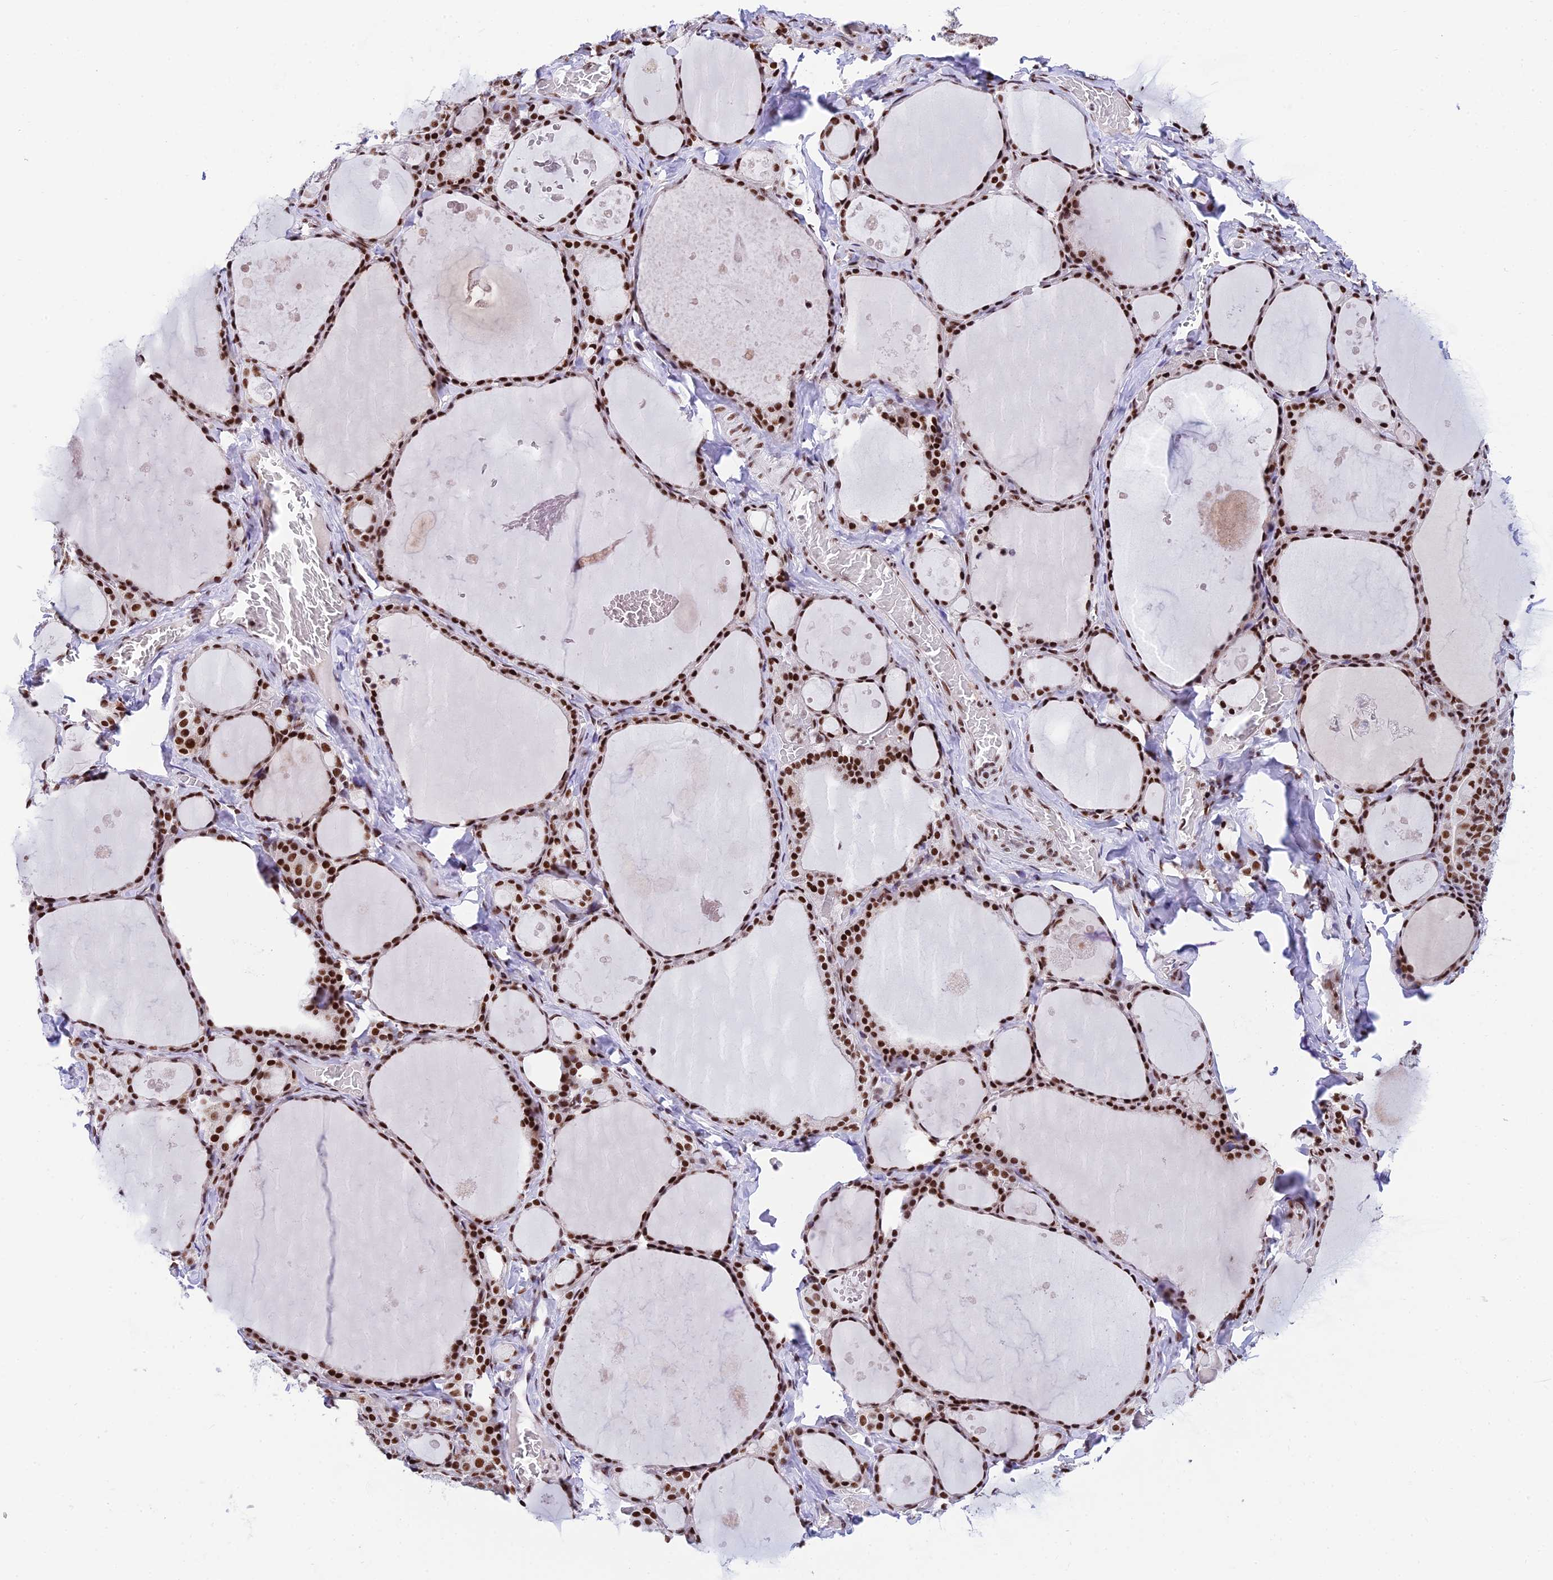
{"staining": {"intensity": "strong", "quantity": ">75%", "location": "nuclear"}, "tissue": "thyroid gland", "cell_type": "Glandular cells", "image_type": "normal", "snomed": [{"axis": "morphology", "description": "Normal tissue, NOS"}, {"axis": "topography", "description": "Thyroid gland"}], "caption": "Protein analysis of benign thyroid gland demonstrates strong nuclear staining in approximately >75% of glandular cells. (brown staining indicates protein expression, while blue staining denotes nuclei).", "gene": "USP22", "patient": {"sex": "male", "age": 56}}